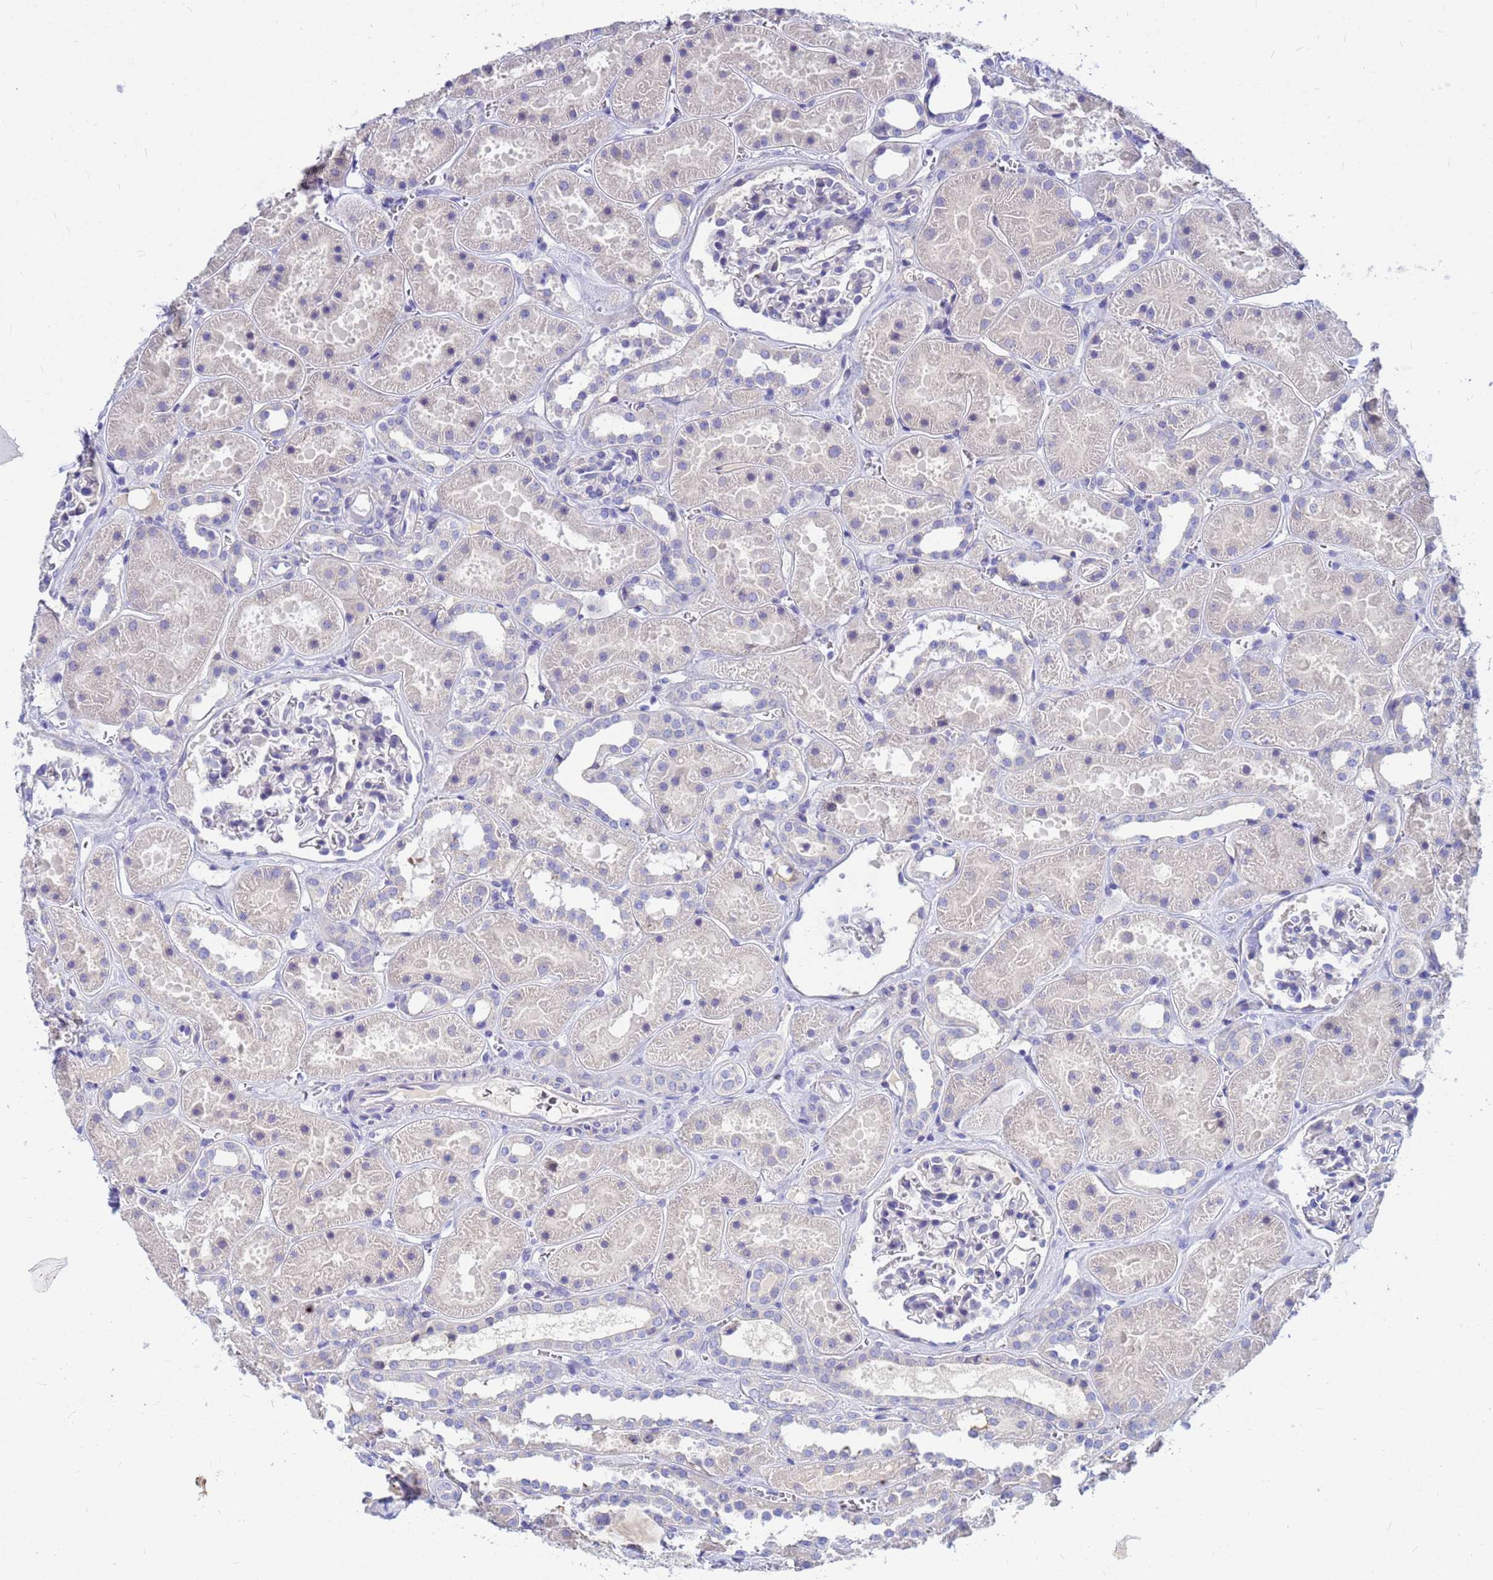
{"staining": {"intensity": "negative", "quantity": "none", "location": "none"}, "tissue": "kidney", "cell_type": "Cells in glomeruli", "image_type": "normal", "snomed": [{"axis": "morphology", "description": "Normal tissue, NOS"}, {"axis": "topography", "description": "Kidney"}], "caption": "Kidney stained for a protein using immunohistochemistry exhibits no expression cells in glomeruli.", "gene": "DPRX", "patient": {"sex": "female", "age": 41}}